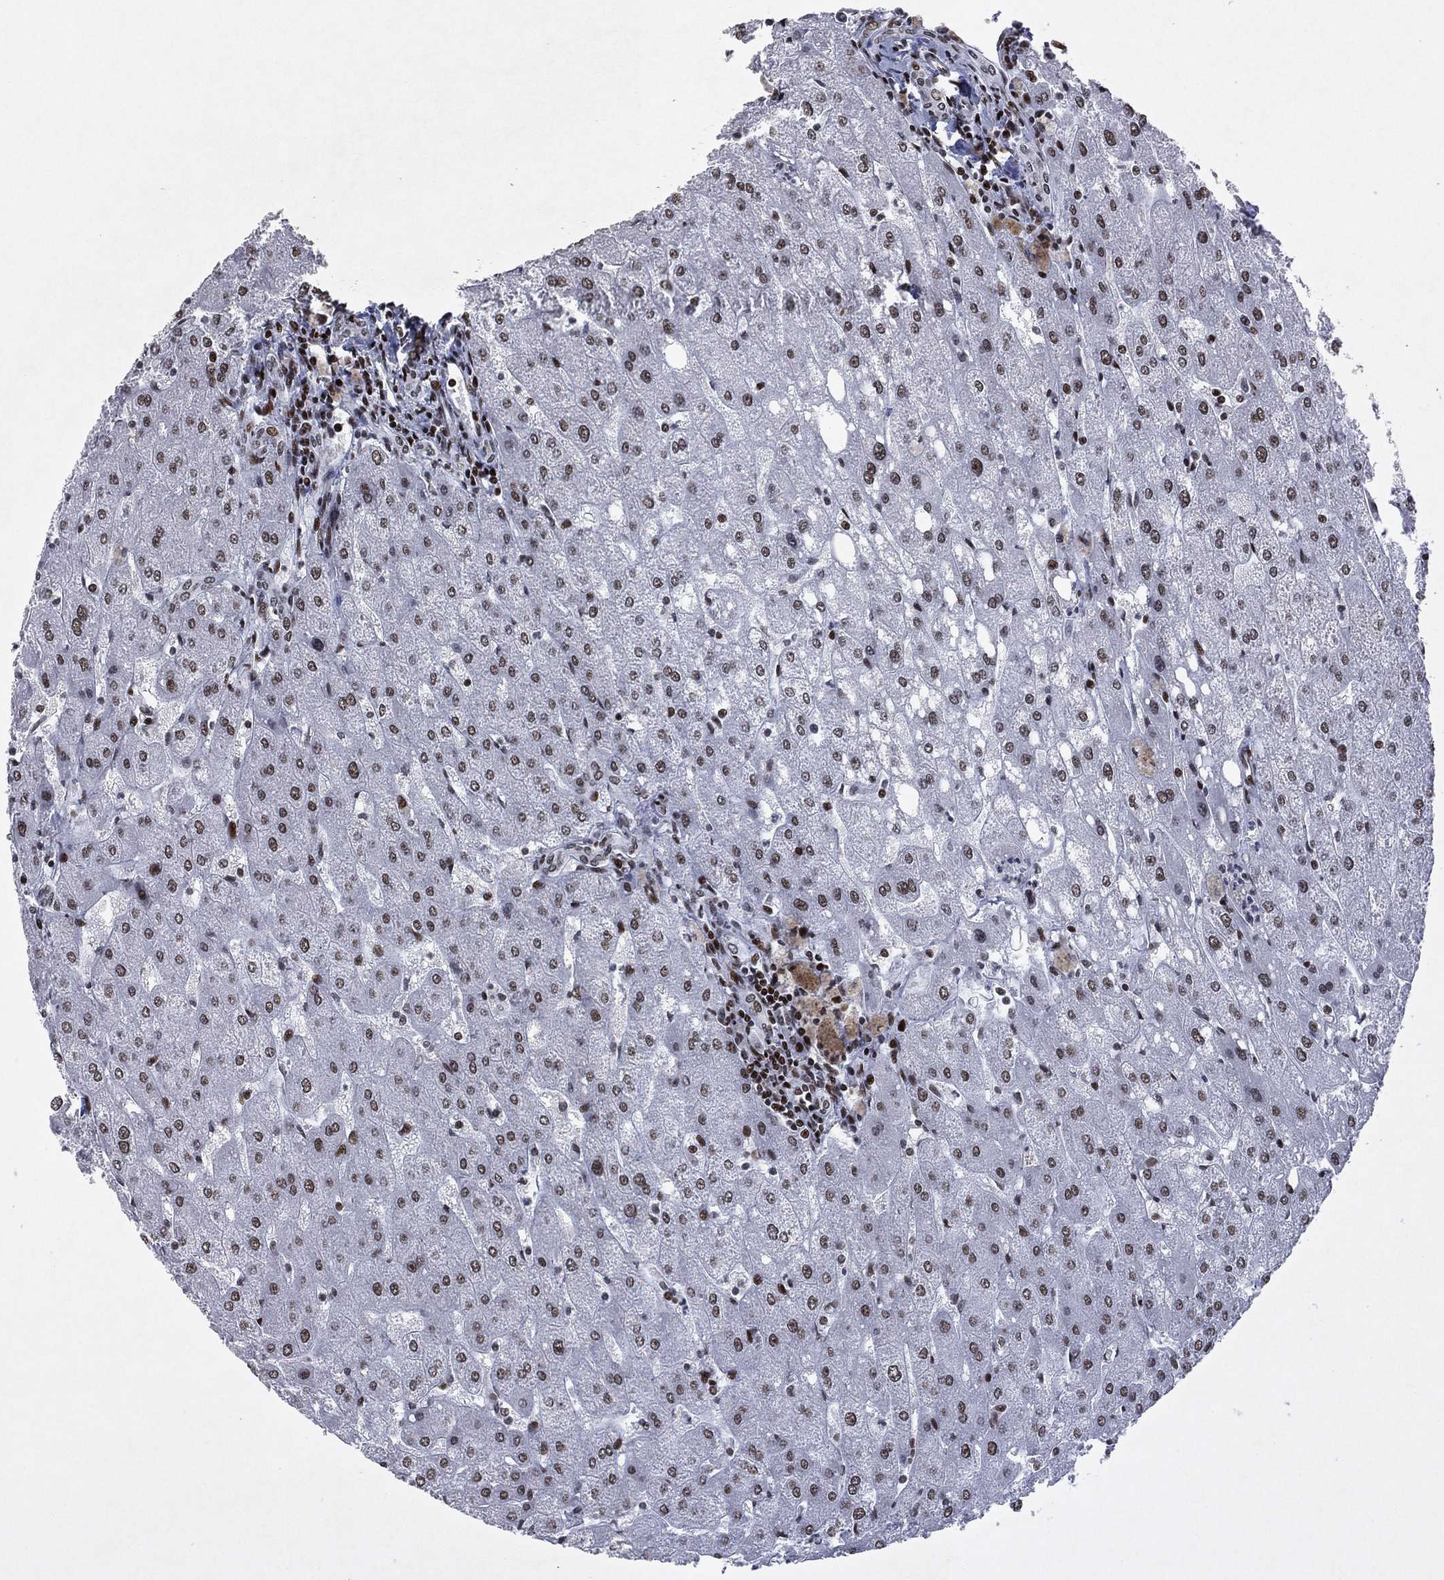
{"staining": {"intensity": "moderate", "quantity": "<25%", "location": "nuclear"}, "tissue": "liver", "cell_type": "Cholangiocytes", "image_type": "normal", "snomed": [{"axis": "morphology", "description": "Normal tissue, NOS"}, {"axis": "topography", "description": "Liver"}], "caption": "DAB immunohistochemical staining of benign human liver shows moderate nuclear protein positivity in approximately <25% of cholangiocytes. (brown staining indicates protein expression, while blue staining denotes nuclei).", "gene": "RTF1", "patient": {"sex": "male", "age": 67}}